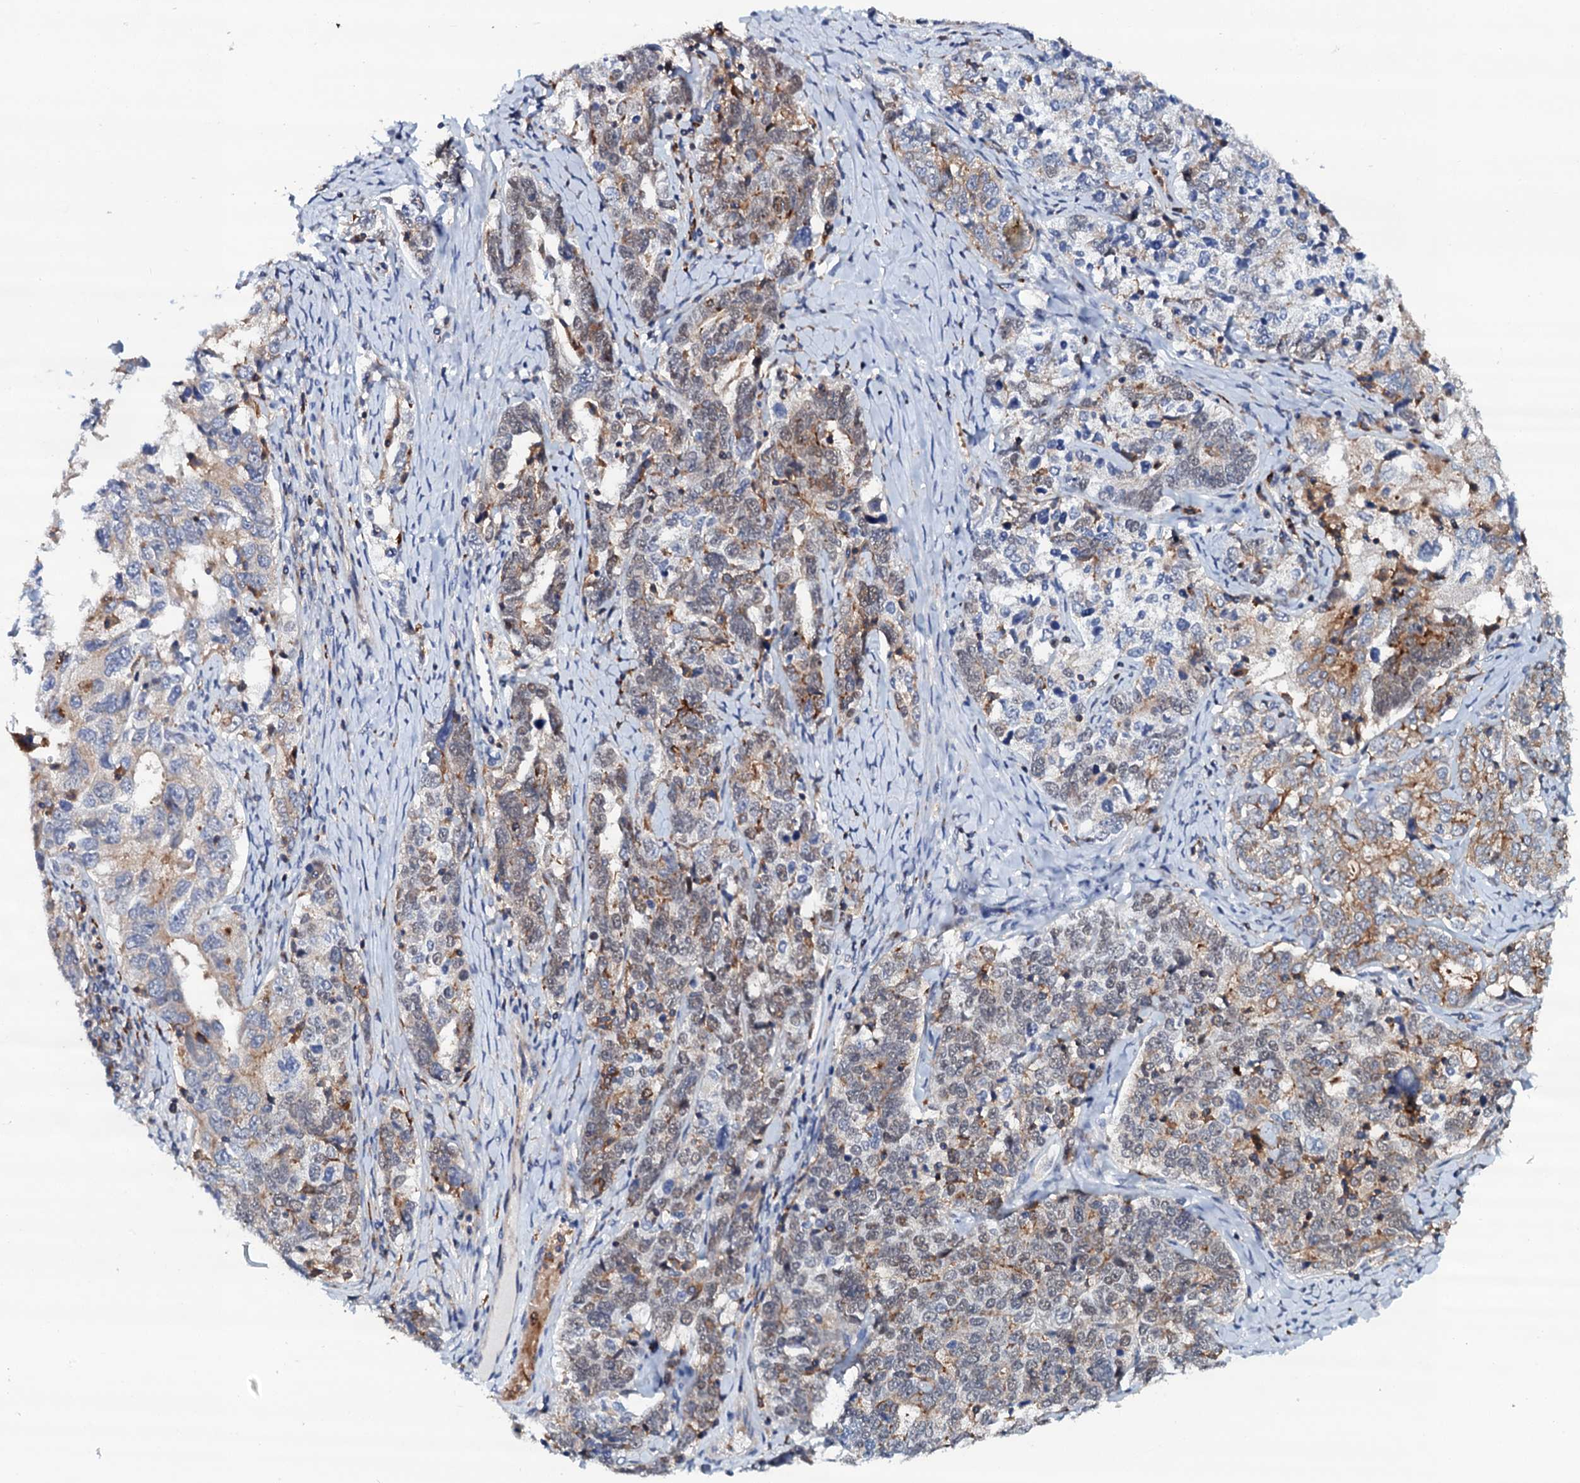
{"staining": {"intensity": "moderate", "quantity": "25%-75%", "location": "cytoplasmic/membranous"}, "tissue": "ovarian cancer", "cell_type": "Tumor cells", "image_type": "cancer", "snomed": [{"axis": "morphology", "description": "Carcinoma, endometroid"}, {"axis": "topography", "description": "Ovary"}], "caption": "Moderate cytoplasmic/membranous protein positivity is present in about 25%-75% of tumor cells in ovarian cancer.", "gene": "VAMP8", "patient": {"sex": "female", "age": 62}}